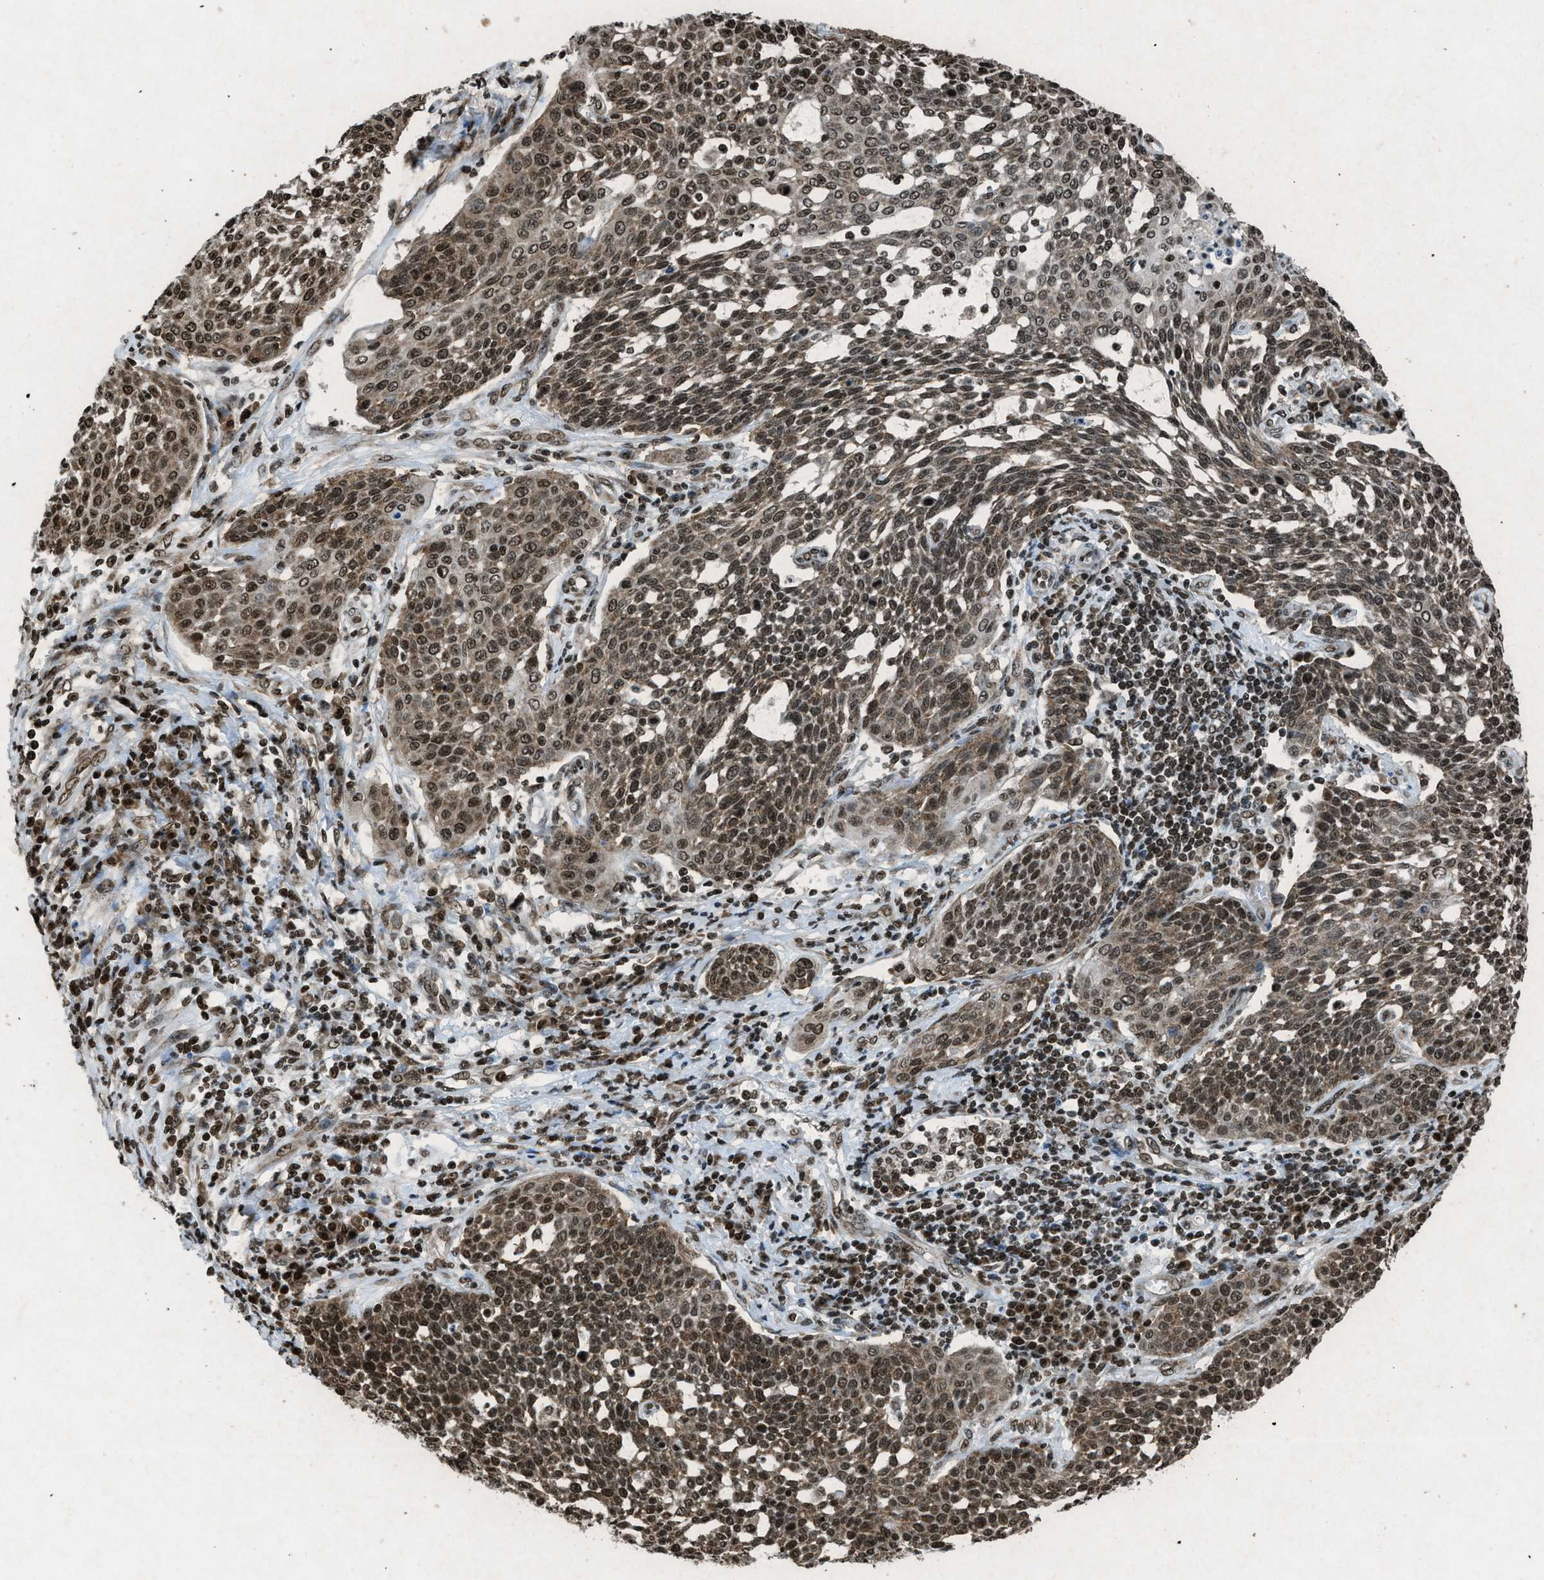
{"staining": {"intensity": "moderate", "quantity": ">75%", "location": "nuclear"}, "tissue": "cervical cancer", "cell_type": "Tumor cells", "image_type": "cancer", "snomed": [{"axis": "morphology", "description": "Squamous cell carcinoma, NOS"}, {"axis": "topography", "description": "Cervix"}], "caption": "Immunohistochemistry (DAB (3,3'-diaminobenzidine)) staining of human cervical cancer (squamous cell carcinoma) displays moderate nuclear protein positivity in about >75% of tumor cells. The staining was performed using DAB to visualize the protein expression in brown, while the nuclei were stained in blue with hematoxylin (Magnification: 20x).", "gene": "NXF1", "patient": {"sex": "female", "age": 34}}